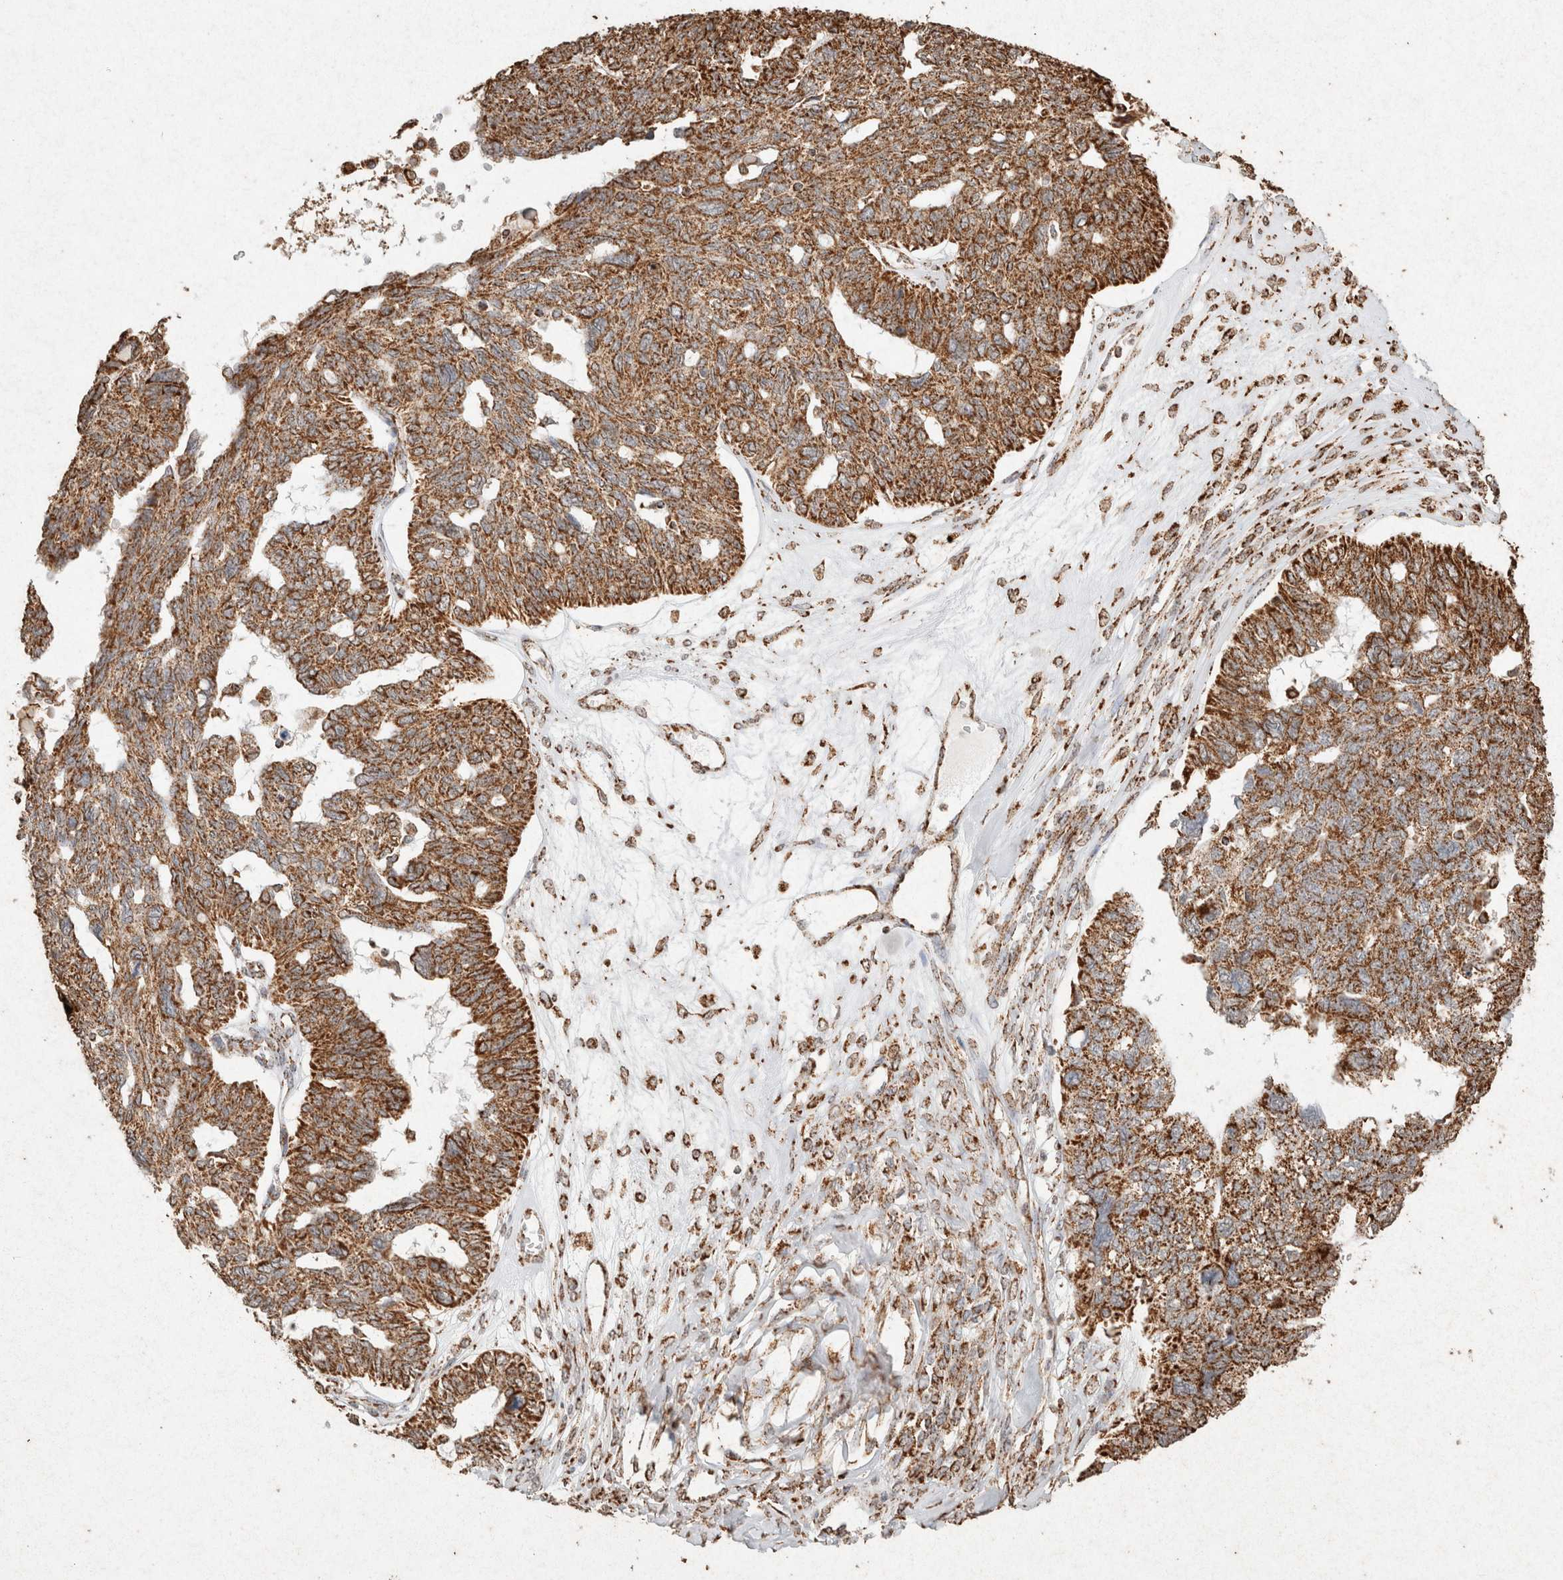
{"staining": {"intensity": "strong", "quantity": ">75%", "location": "cytoplasmic/membranous"}, "tissue": "ovarian cancer", "cell_type": "Tumor cells", "image_type": "cancer", "snomed": [{"axis": "morphology", "description": "Cystadenocarcinoma, serous, NOS"}, {"axis": "topography", "description": "Ovary"}], "caption": "Immunohistochemistry (IHC) staining of ovarian cancer, which exhibits high levels of strong cytoplasmic/membranous expression in about >75% of tumor cells indicating strong cytoplasmic/membranous protein staining. The staining was performed using DAB (3,3'-diaminobenzidine) (brown) for protein detection and nuclei were counterstained in hematoxylin (blue).", "gene": "SDC2", "patient": {"sex": "female", "age": 79}}